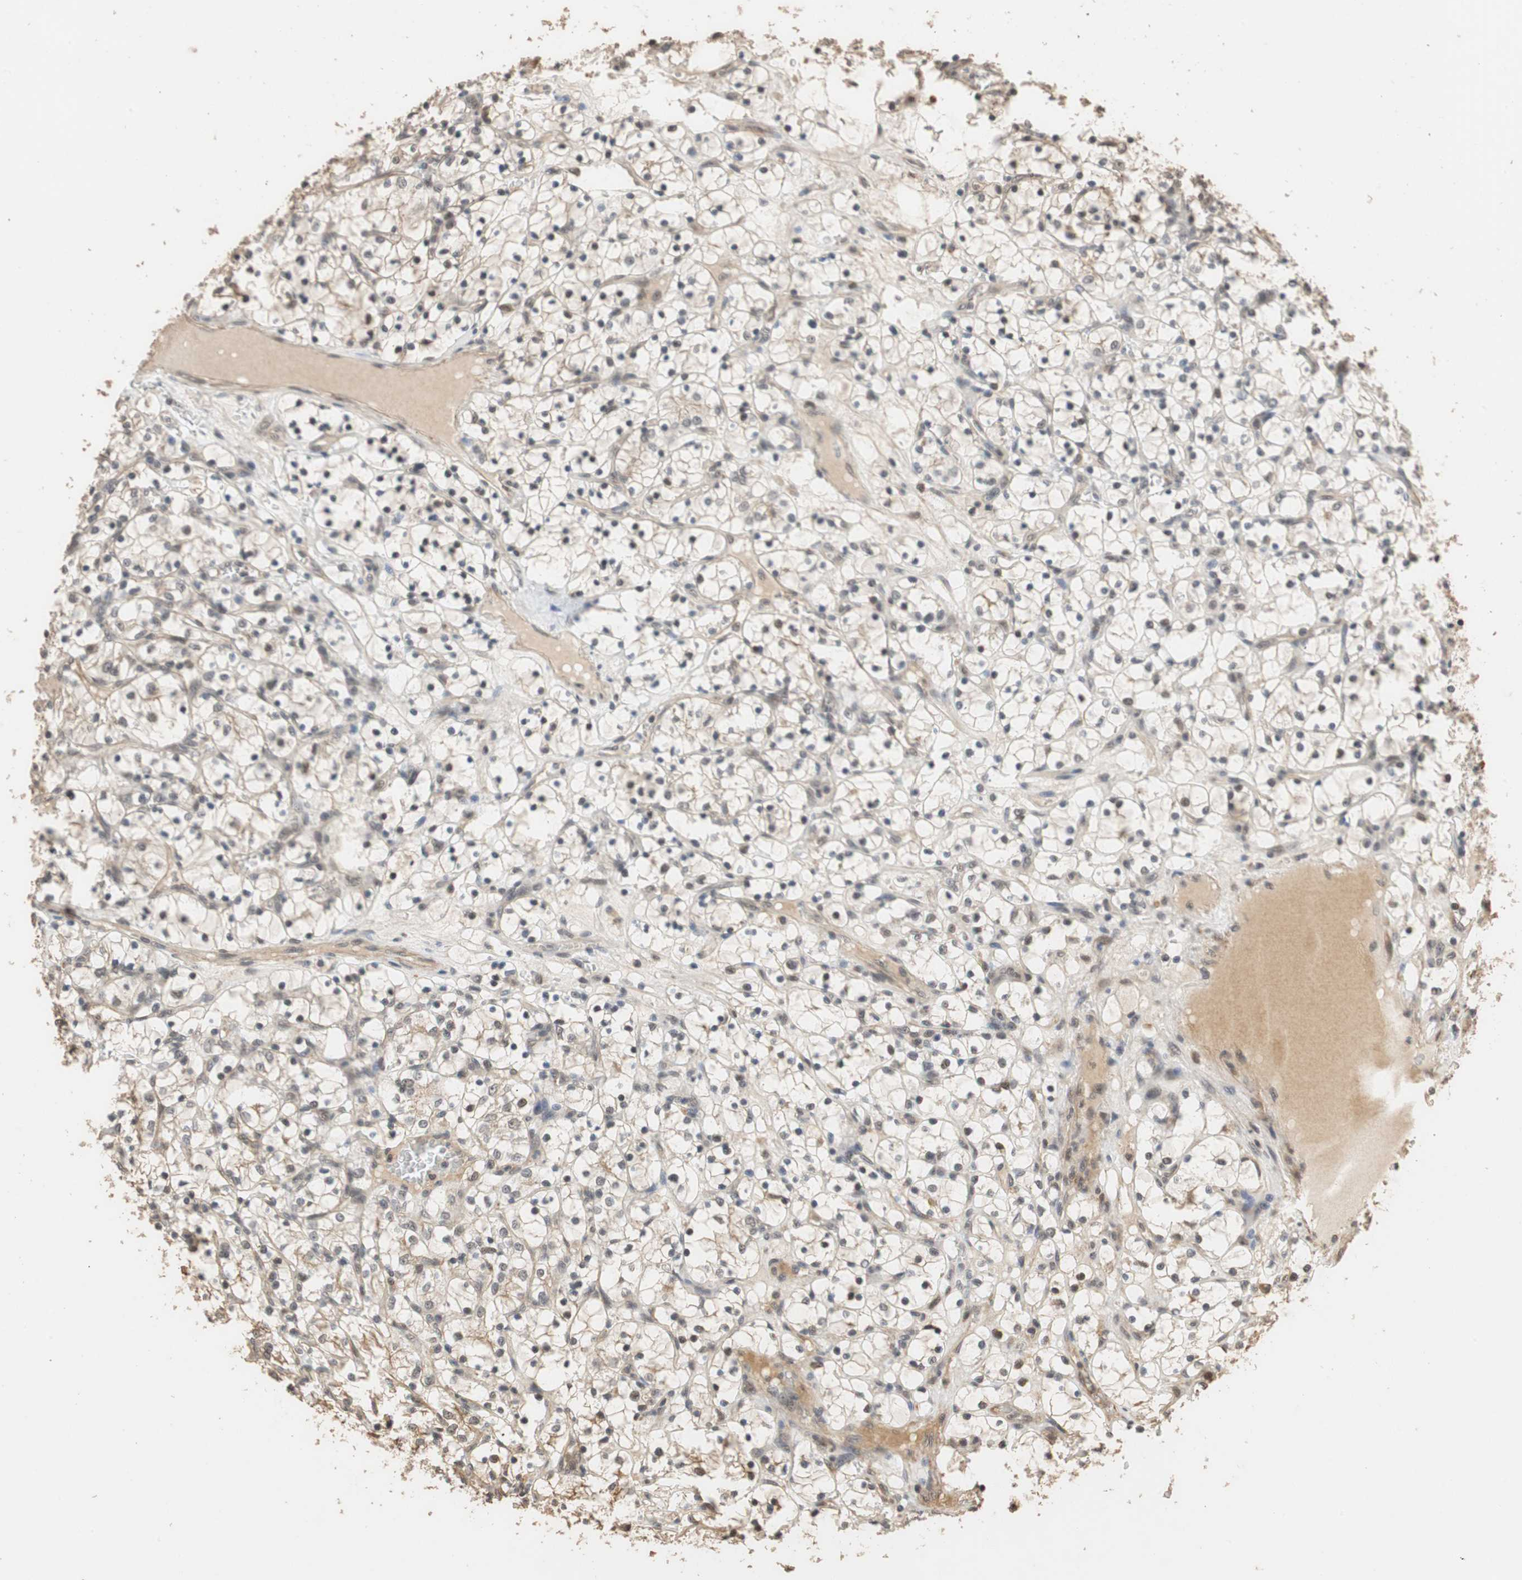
{"staining": {"intensity": "strong", "quantity": "<25%", "location": "nuclear"}, "tissue": "renal cancer", "cell_type": "Tumor cells", "image_type": "cancer", "snomed": [{"axis": "morphology", "description": "Adenocarcinoma, NOS"}, {"axis": "topography", "description": "Kidney"}], "caption": "Tumor cells demonstrate medium levels of strong nuclear expression in approximately <25% of cells in human renal cancer (adenocarcinoma).", "gene": "CDC5L", "patient": {"sex": "female", "age": 69}}